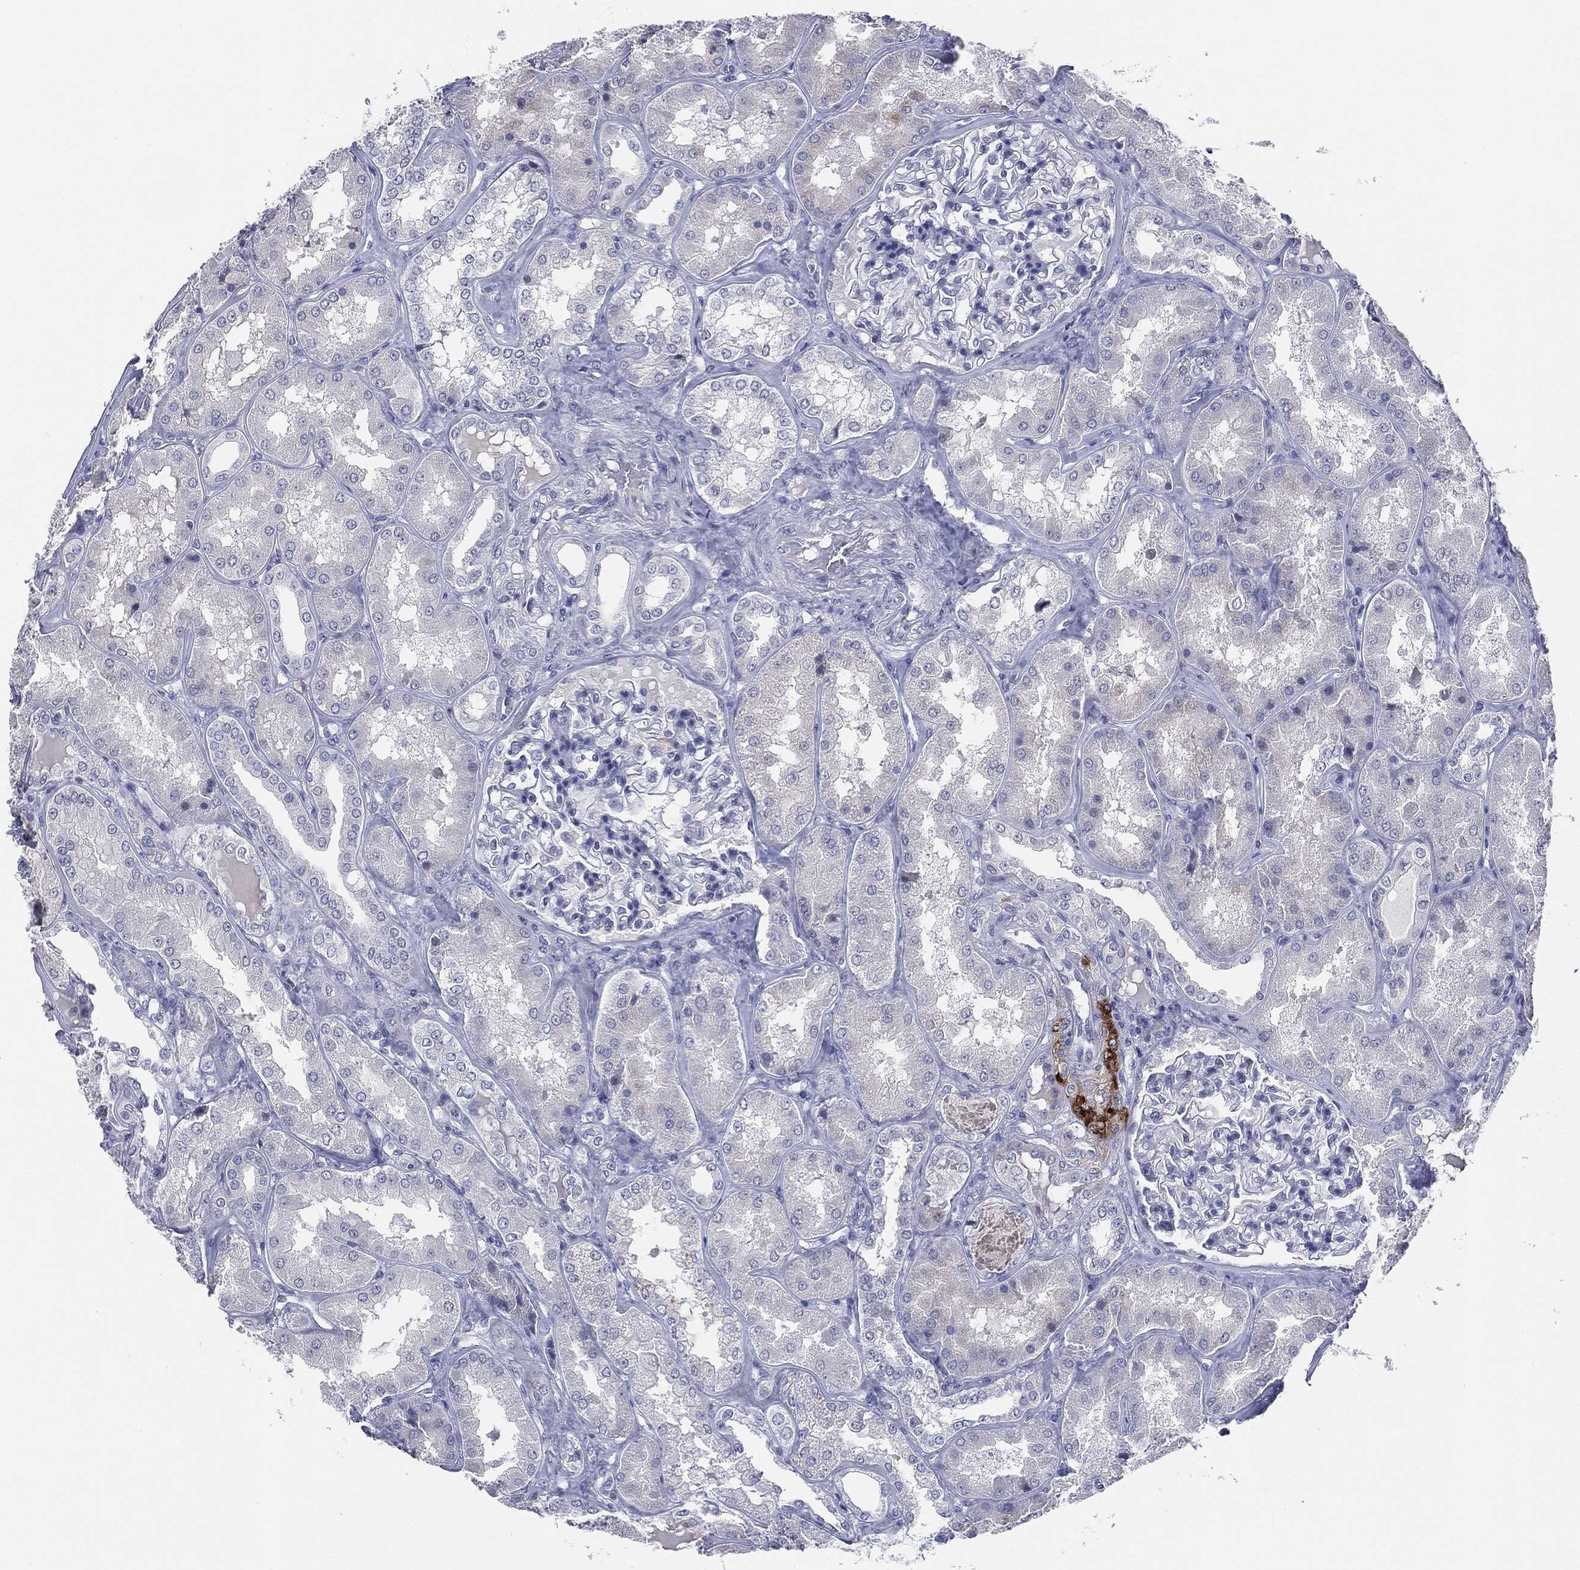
{"staining": {"intensity": "negative", "quantity": "none", "location": "none"}, "tissue": "kidney", "cell_type": "Cells in glomeruli", "image_type": "normal", "snomed": [{"axis": "morphology", "description": "Normal tissue, NOS"}, {"axis": "topography", "description": "Kidney"}], "caption": "This histopathology image is of normal kidney stained with immunohistochemistry to label a protein in brown with the nuclei are counter-stained blue. There is no staining in cells in glomeruli. (Stains: DAB immunohistochemistry (IHC) with hematoxylin counter stain, Microscopy: brightfield microscopy at high magnification).", "gene": "CGB1", "patient": {"sex": "female", "age": 56}}